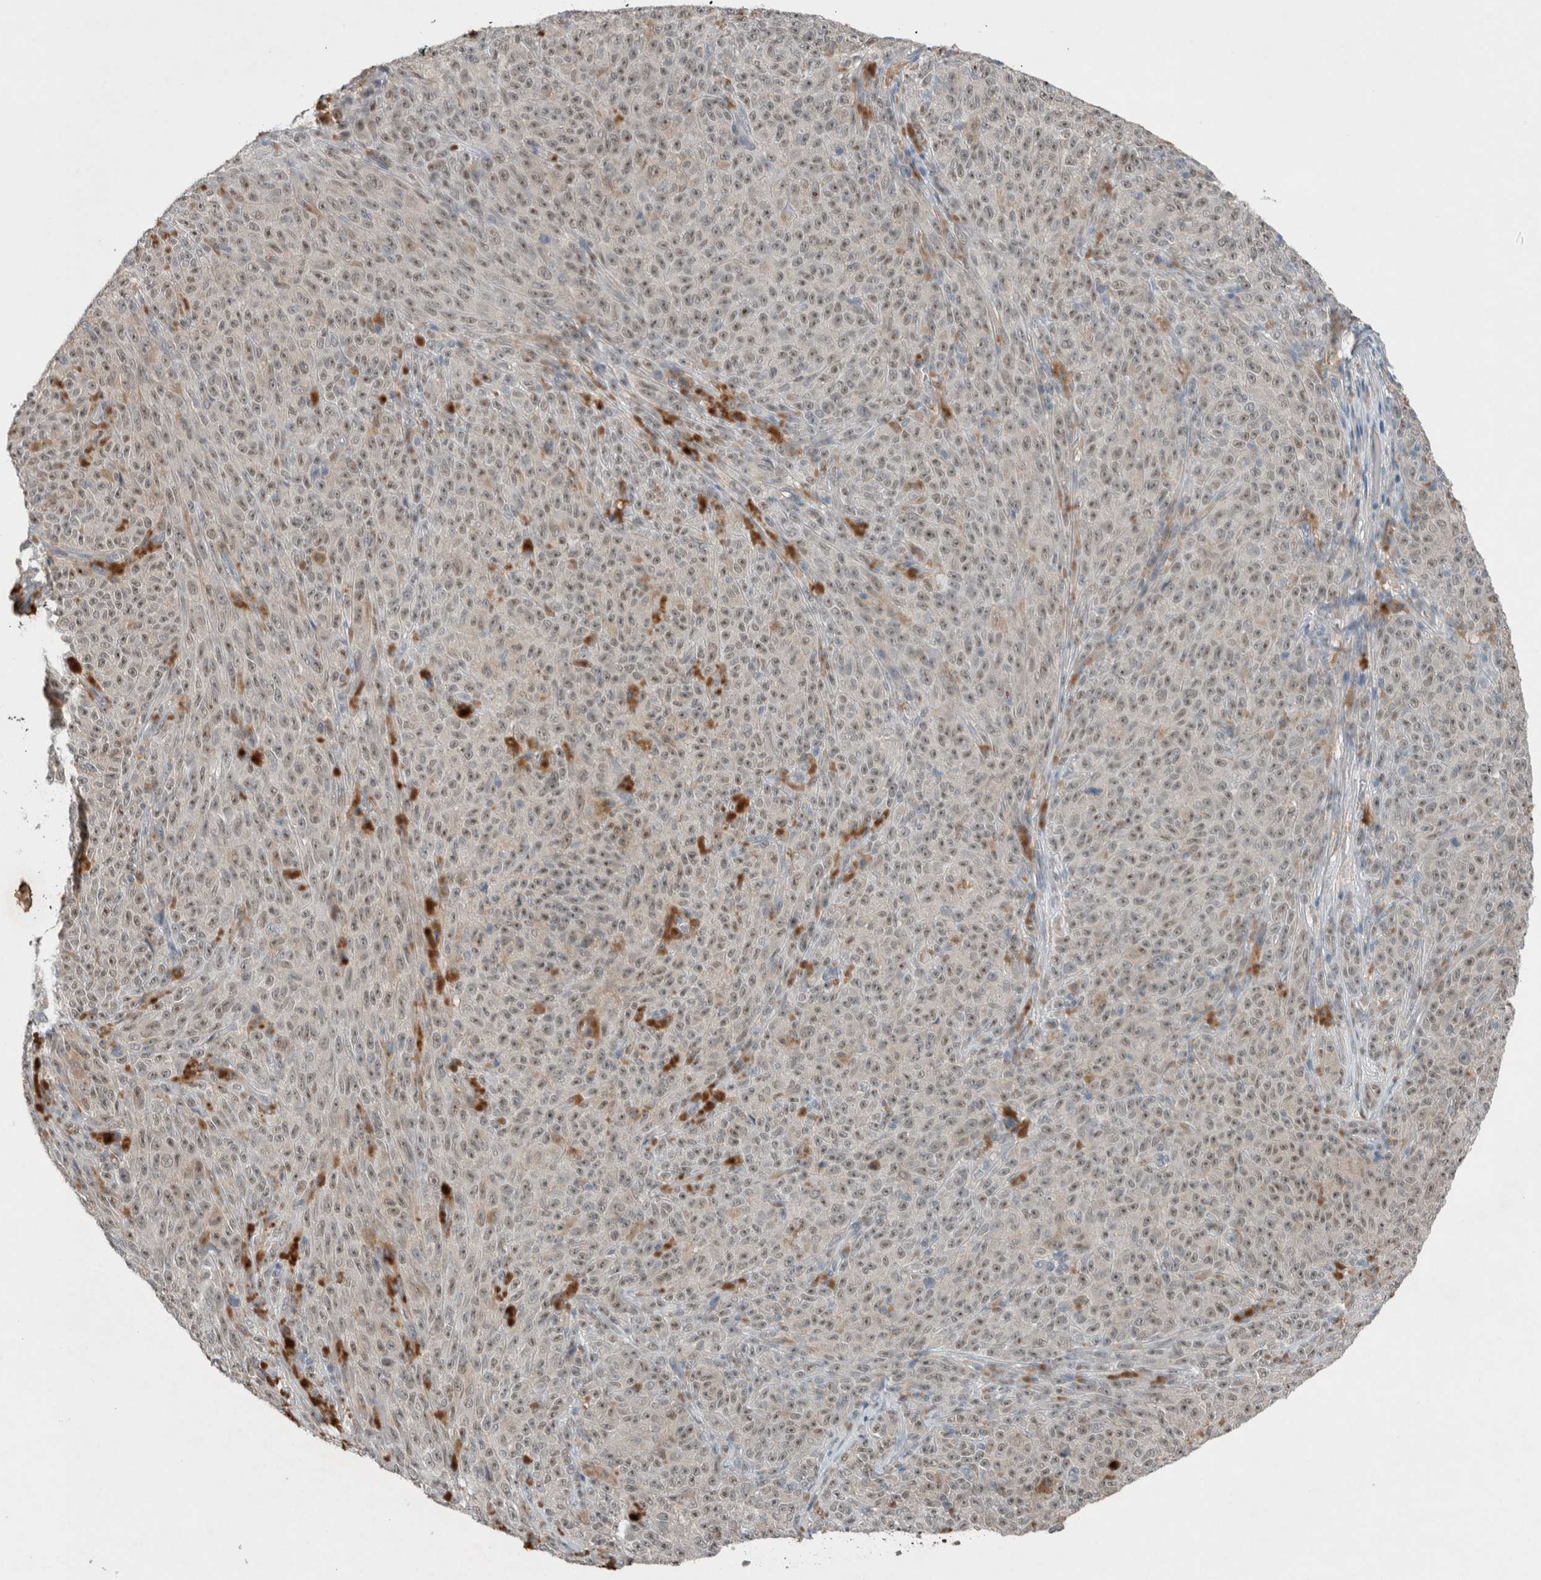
{"staining": {"intensity": "weak", "quantity": ">75%", "location": "nuclear"}, "tissue": "melanoma", "cell_type": "Tumor cells", "image_type": "cancer", "snomed": [{"axis": "morphology", "description": "Malignant melanoma, NOS"}, {"axis": "topography", "description": "Skin"}], "caption": "A histopathology image of human malignant melanoma stained for a protein reveals weak nuclear brown staining in tumor cells.", "gene": "RALGDS", "patient": {"sex": "female", "age": 82}}